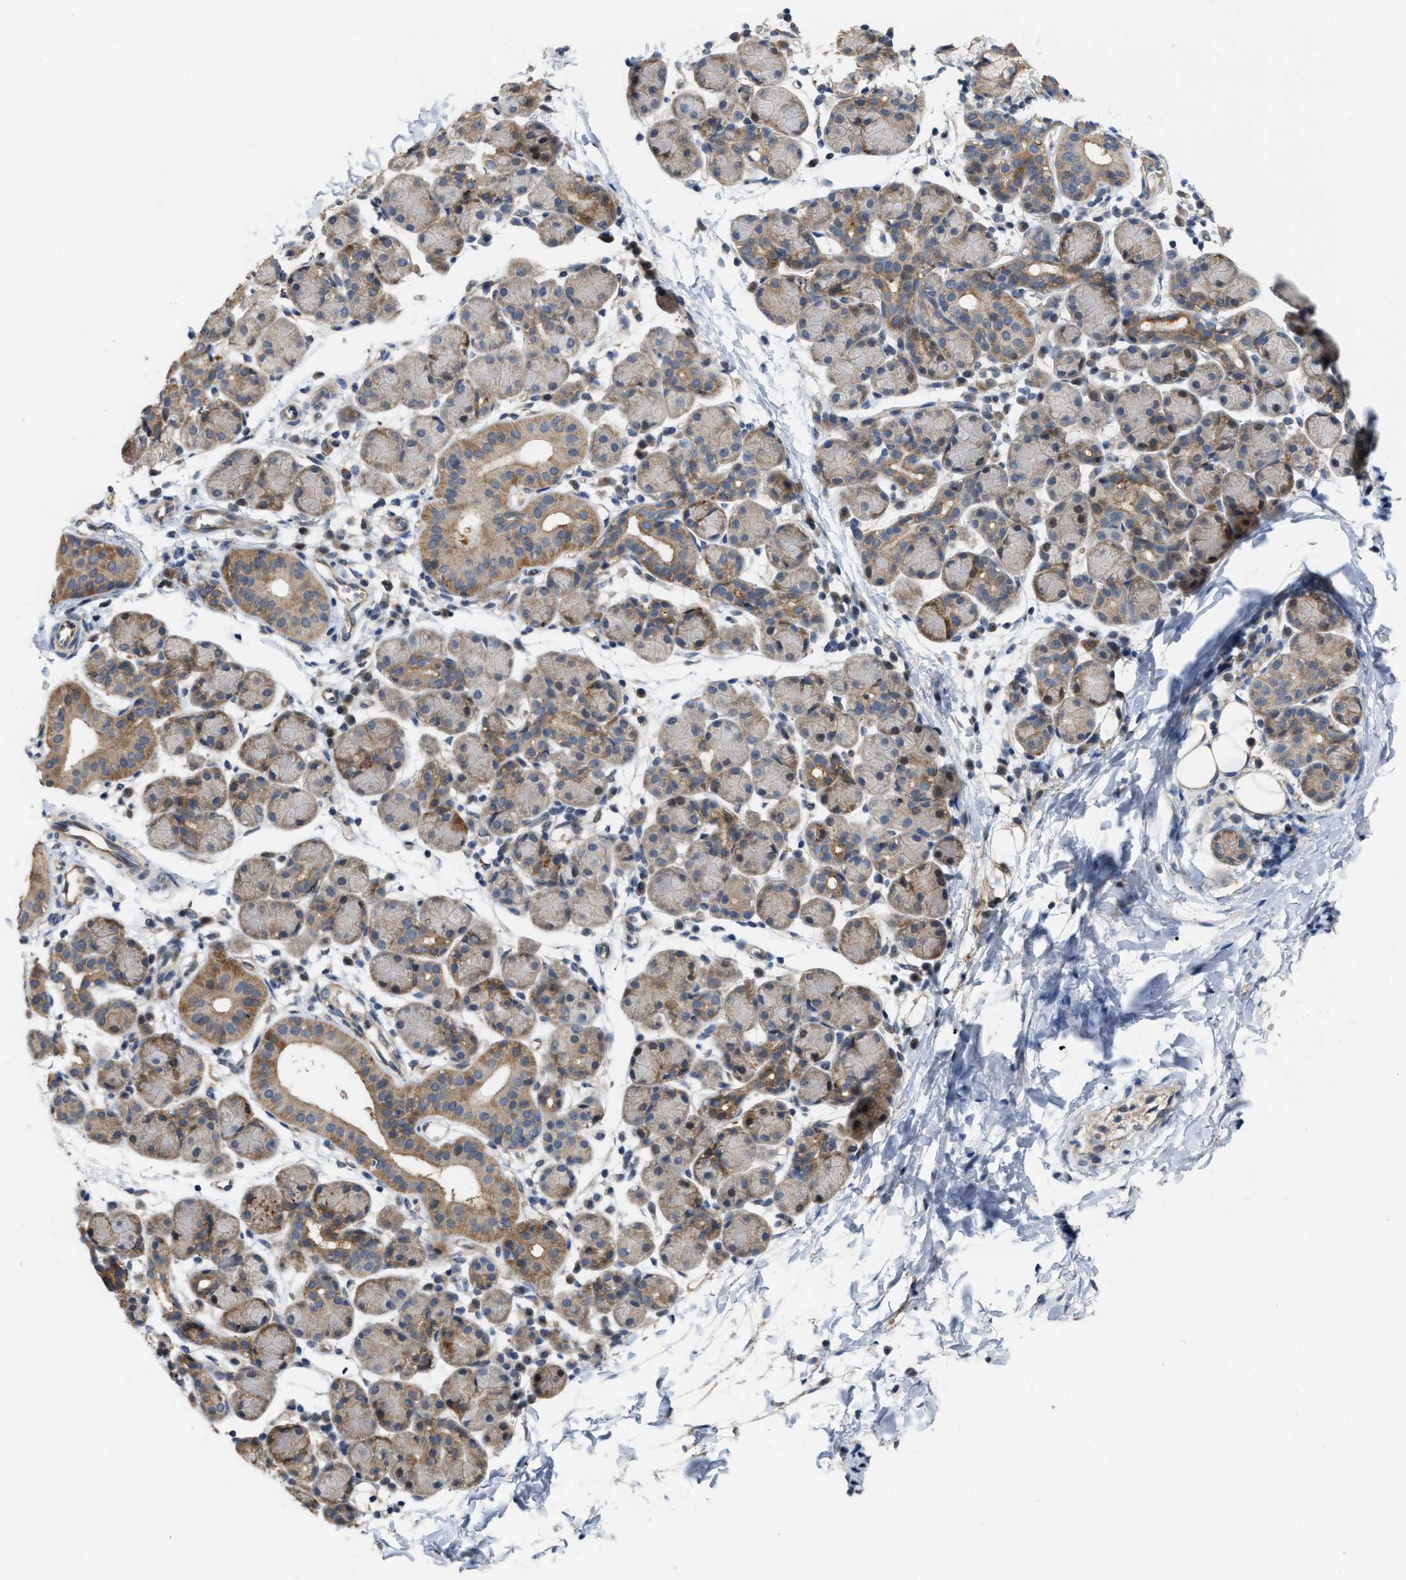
{"staining": {"intensity": "moderate", "quantity": "25%-75%", "location": "cytoplasmic/membranous"}, "tissue": "salivary gland", "cell_type": "Glandular cells", "image_type": "normal", "snomed": [{"axis": "morphology", "description": "Normal tissue, NOS"}, {"axis": "morphology", "description": "Inflammation, NOS"}, {"axis": "topography", "description": "Lymph node"}, {"axis": "topography", "description": "Salivary gland"}], "caption": "Moderate cytoplasmic/membranous positivity for a protein is appreciated in approximately 25%-75% of glandular cells of unremarkable salivary gland using immunohistochemistry (IHC).", "gene": "CSNK1A1", "patient": {"sex": "male", "age": 3}}